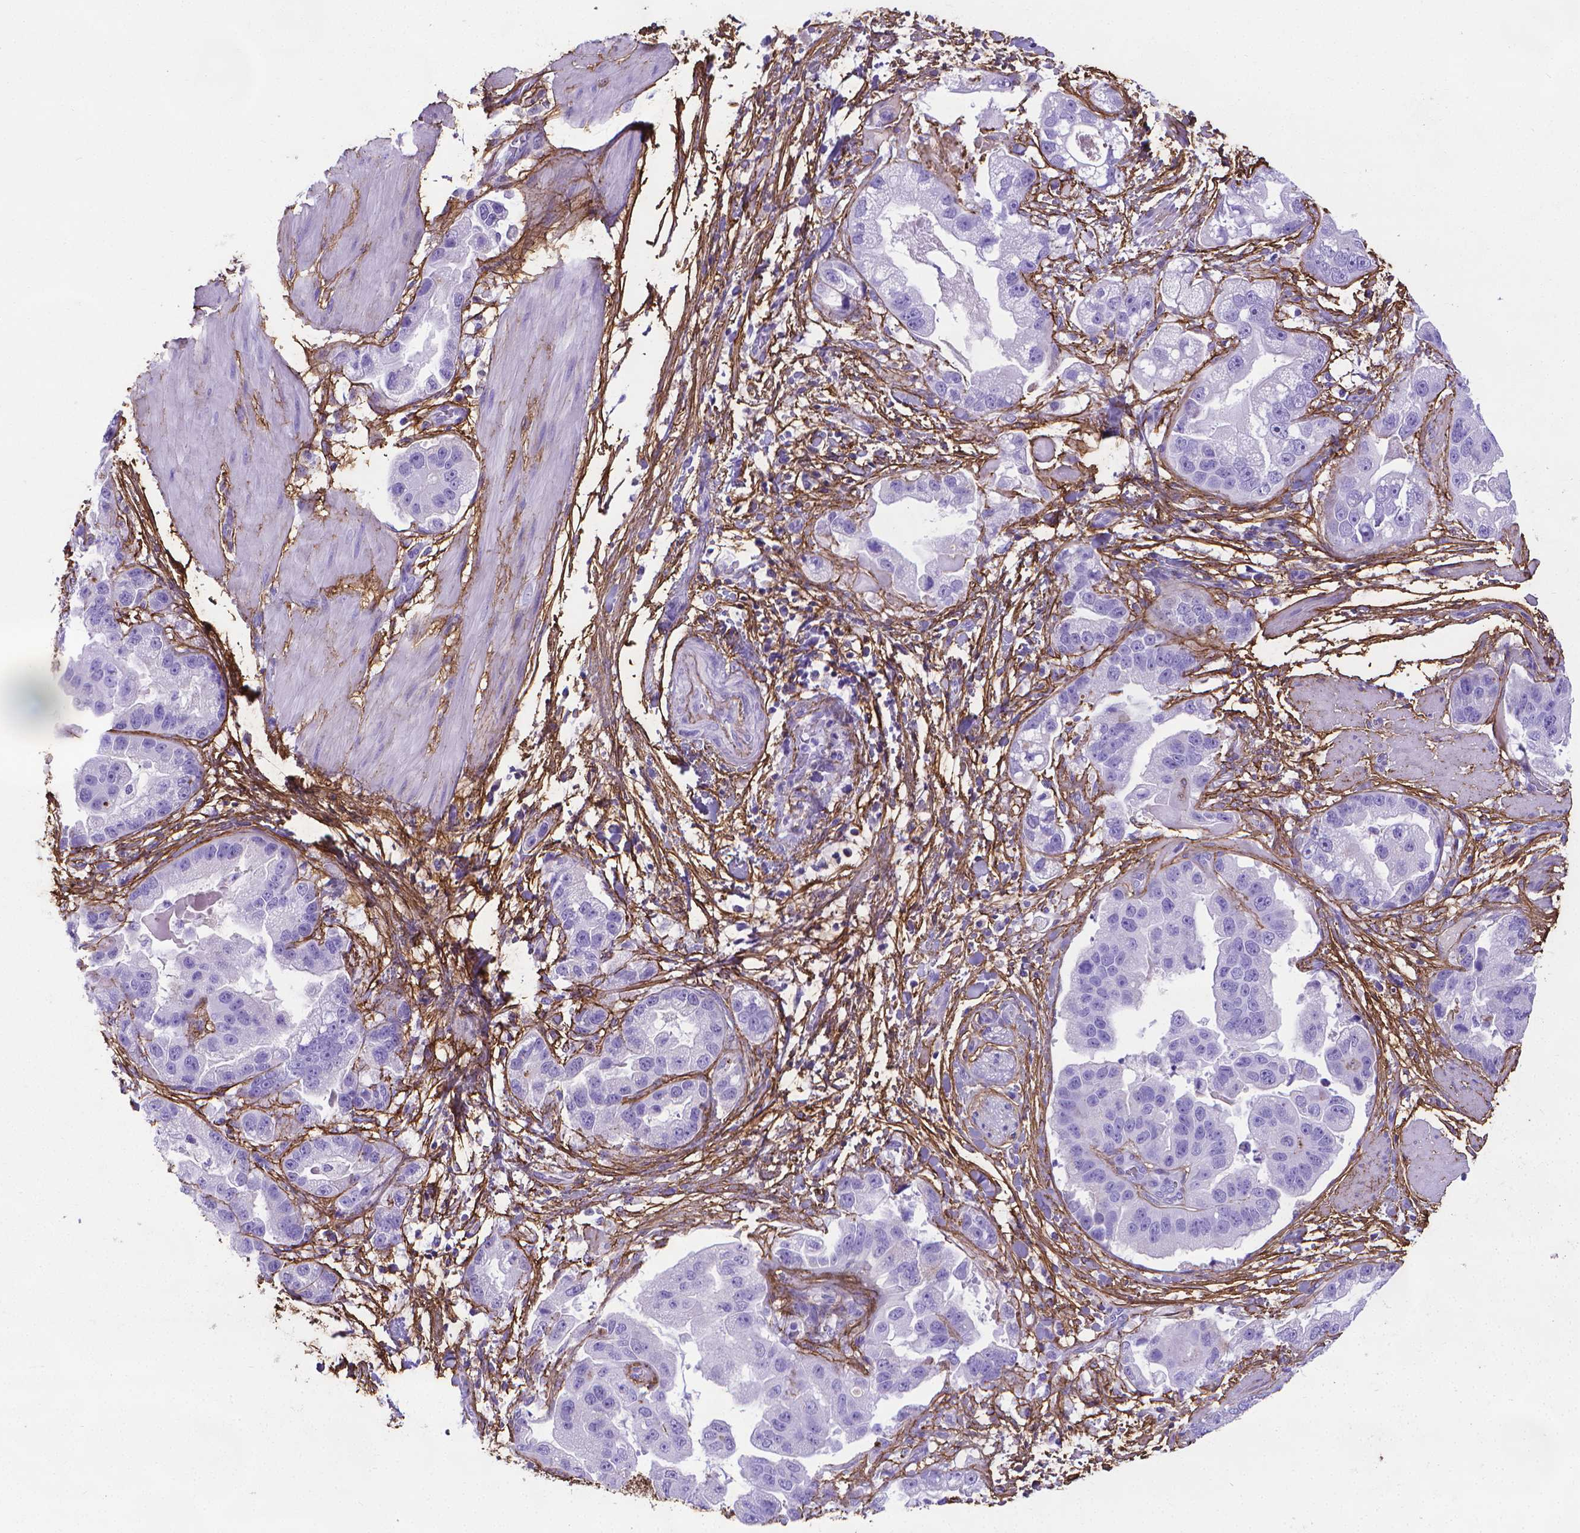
{"staining": {"intensity": "negative", "quantity": "none", "location": "none"}, "tissue": "stomach cancer", "cell_type": "Tumor cells", "image_type": "cancer", "snomed": [{"axis": "morphology", "description": "Adenocarcinoma, NOS"}, {"axis": "topography", "description": "Stomach"}], "caption": "Immunohistochemical staining of adenocarcinoma (stomach) demonstrates no significant positivity in tumor cells.", "gene": "MFAP2", "patient": {"sex": "male", "age": 59}}